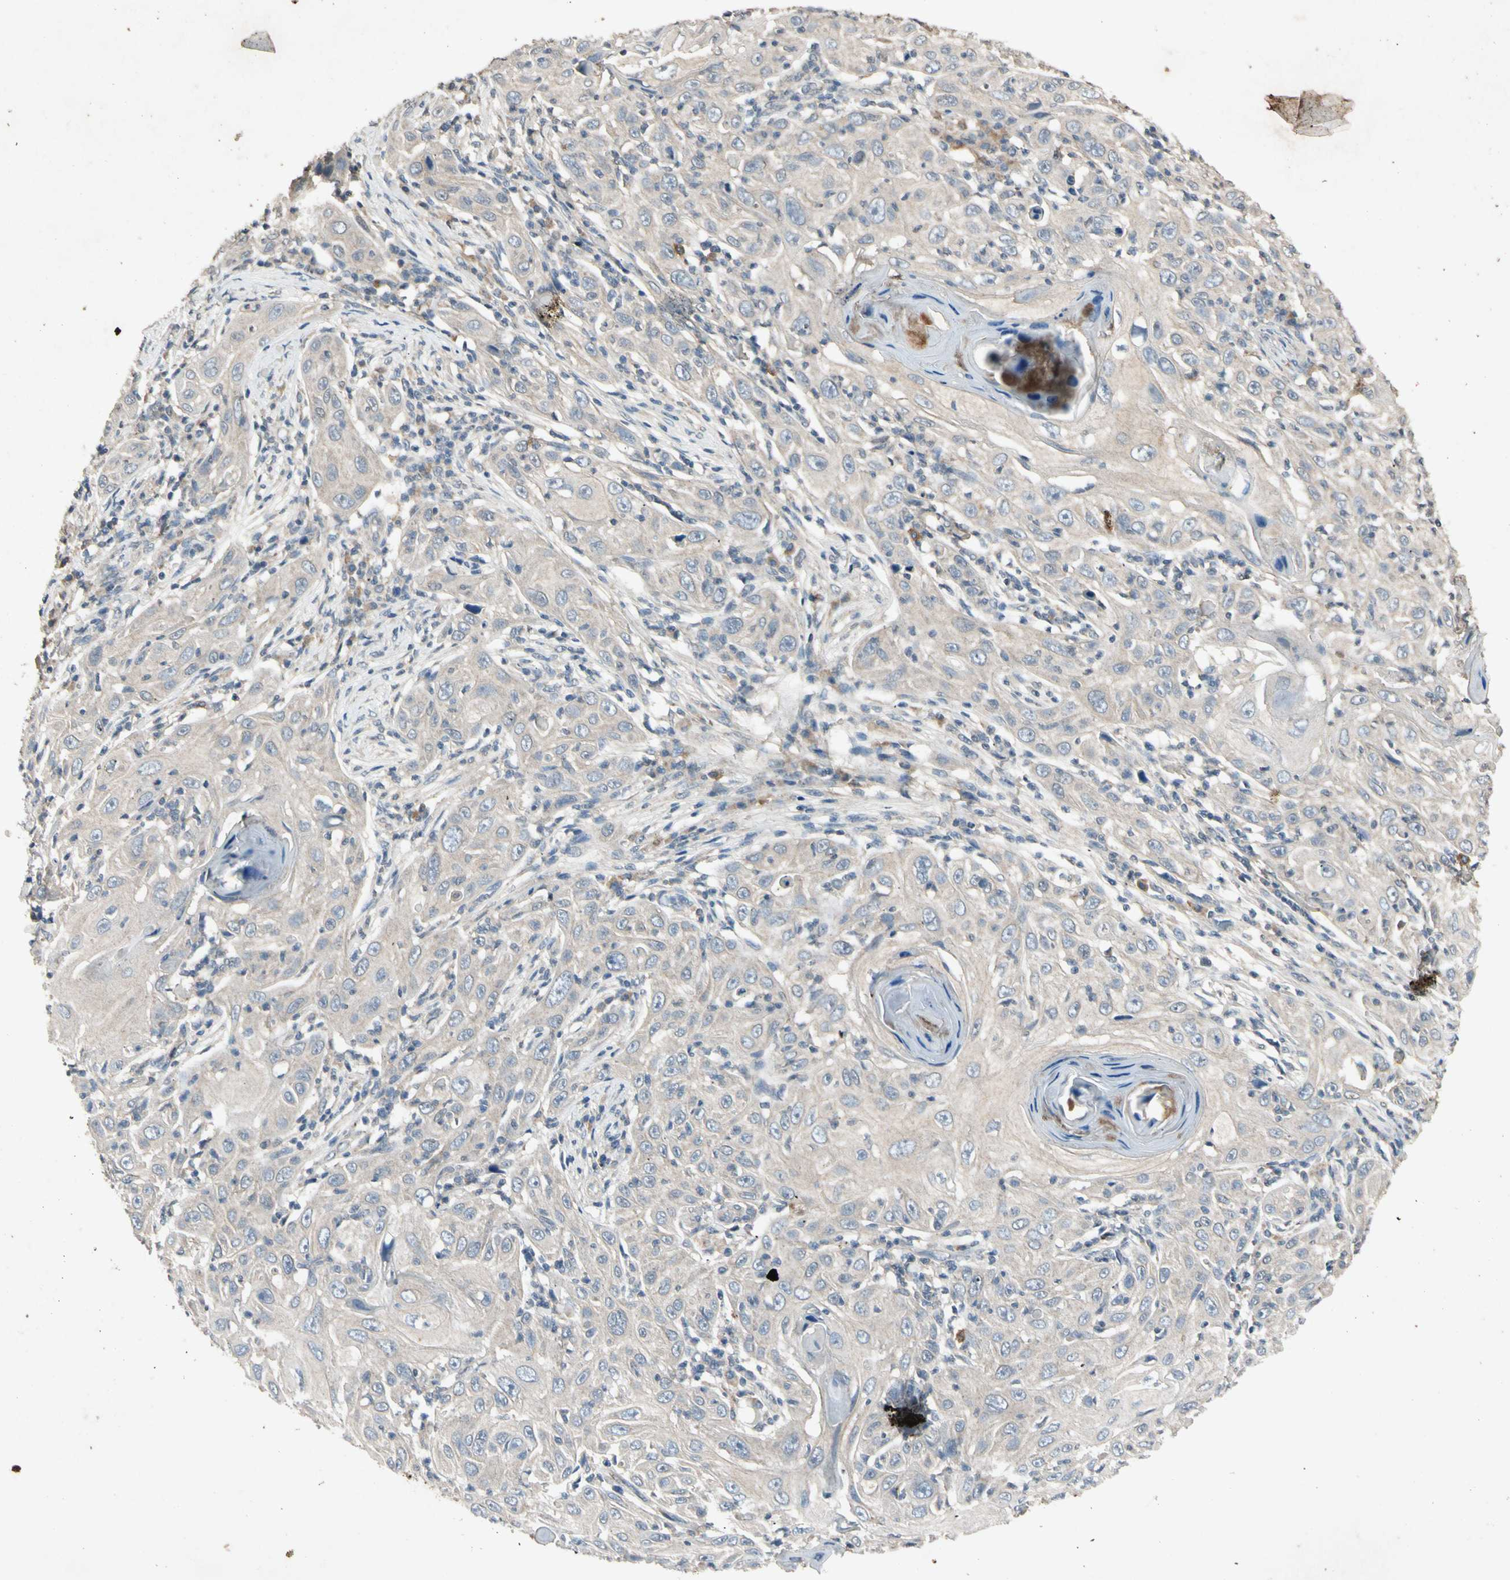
{"staining": {"intensity": "weak", "quantity": "25%-75%", "location": "cytoplasmic/membranous"}, "tissue": "skin cancer", "cell_type": "Tumor cells", "image_type": "cancer", "snomed": [{"axis": "morphology", "description": "Squamous cell carcinoma, NOS"}, {"axis": "topography", "description": "Skin"}], "caption": "A high-resolution photomicrograph shows immunohistochemistry staining of squamous cell carcinoma (skin), which demonstrates weak cytoplasmic/membranous positivity in approximately 25%-75% of tumor cells.", "gene": "GPLD1", "patient": {"sex": "female", "age": 88}}